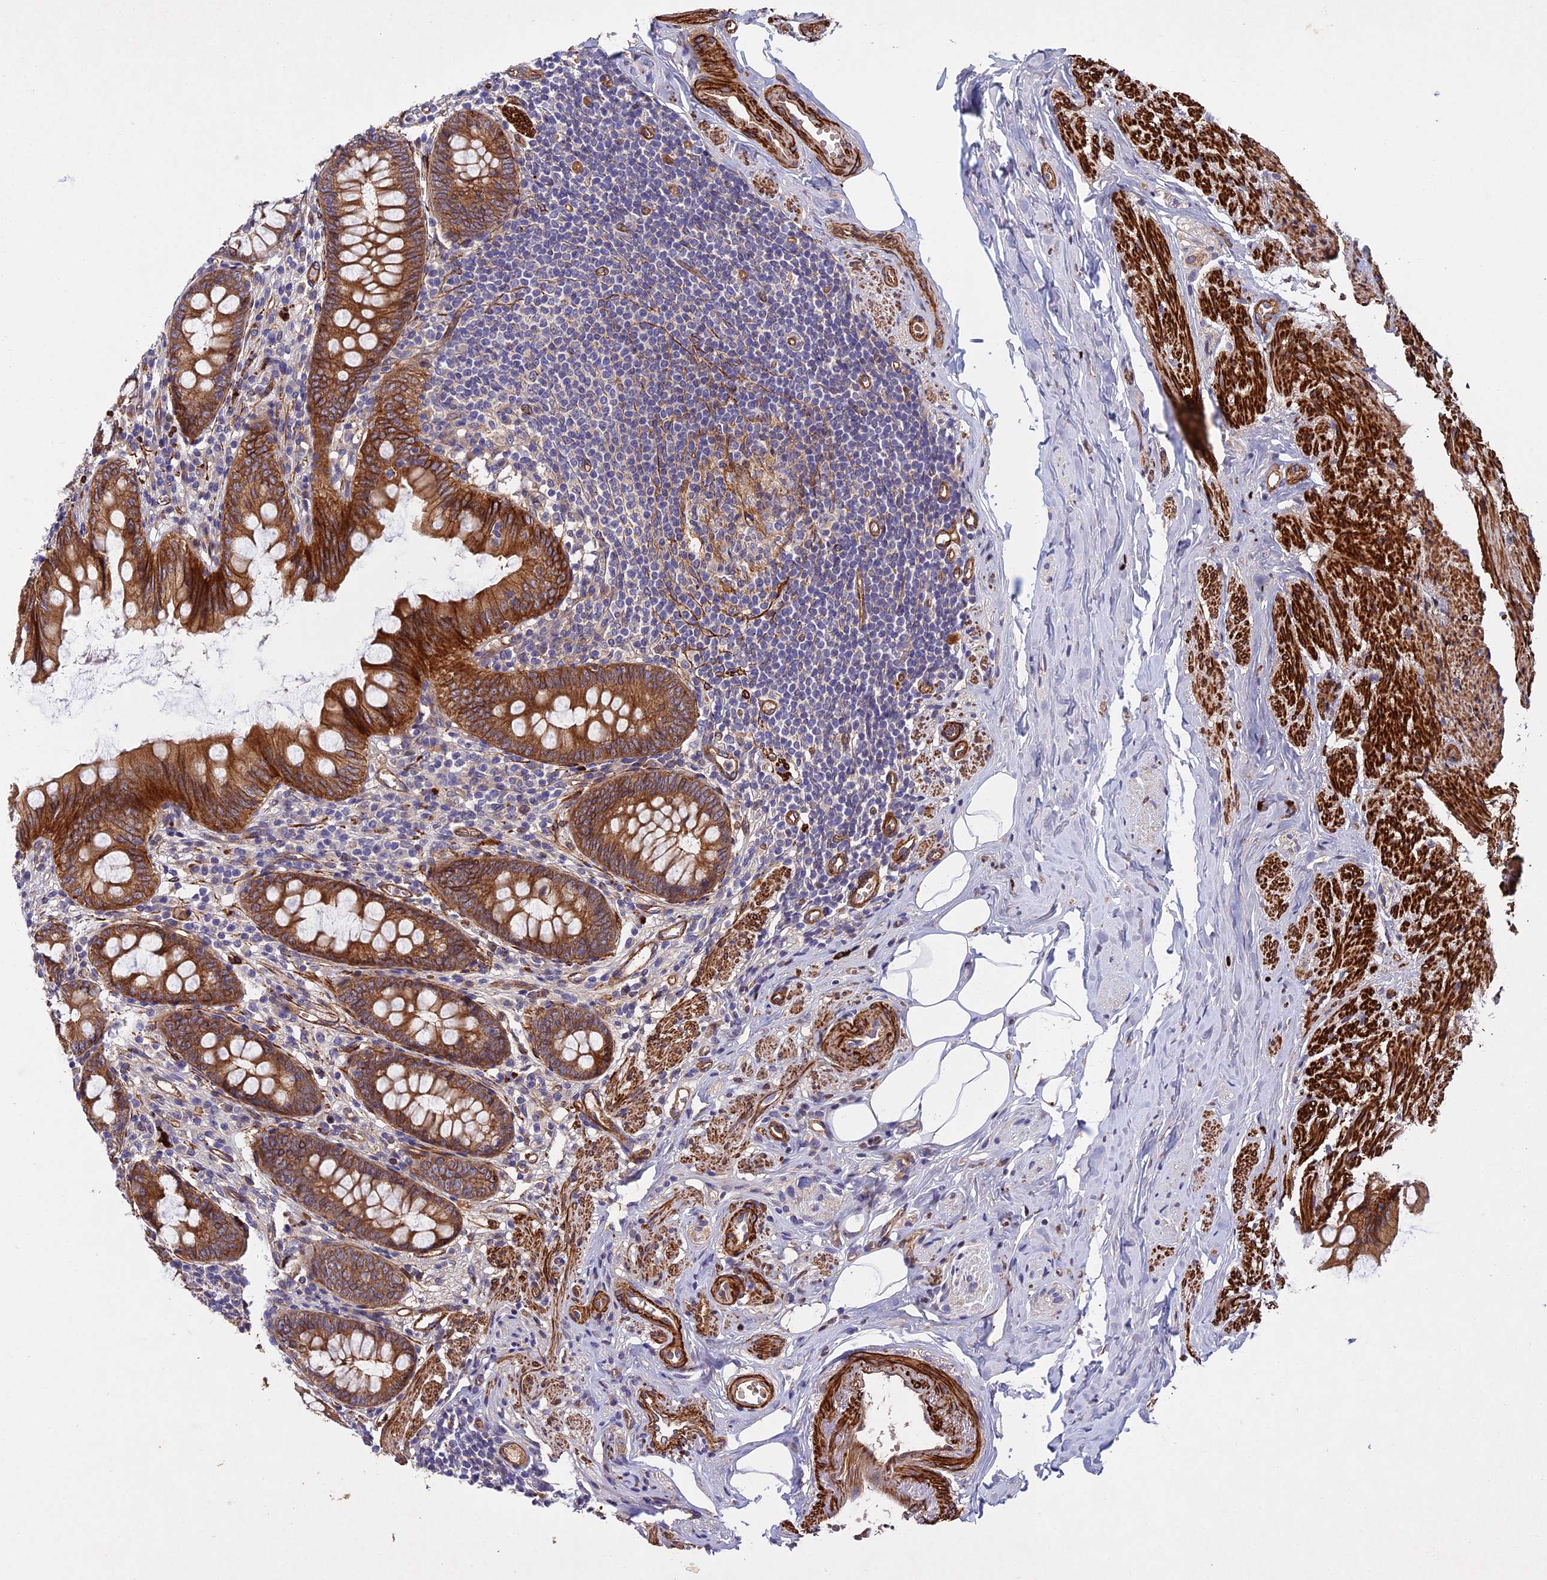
{"staining": {"intensity": "strong", "quantity": ">75%", "location": "cytoplasmic/membranous"}, "tissue": "appendix", "cell_type": "Glandular cells", "image_type": "normal", "snomed": [{"axis": "morphology", "description": "Normal tissue, NOS"}, {"axis": "topography", "description": "Appendix"}], "caption": "Brown immunohistochemical staining in unremarkable human appendix reveals strong cytoplasmic/membranous positivity in approximately >75% of glandular cells.", "gene": "RALGAPA2", "patient": {"sex": "female", "age": 77}}